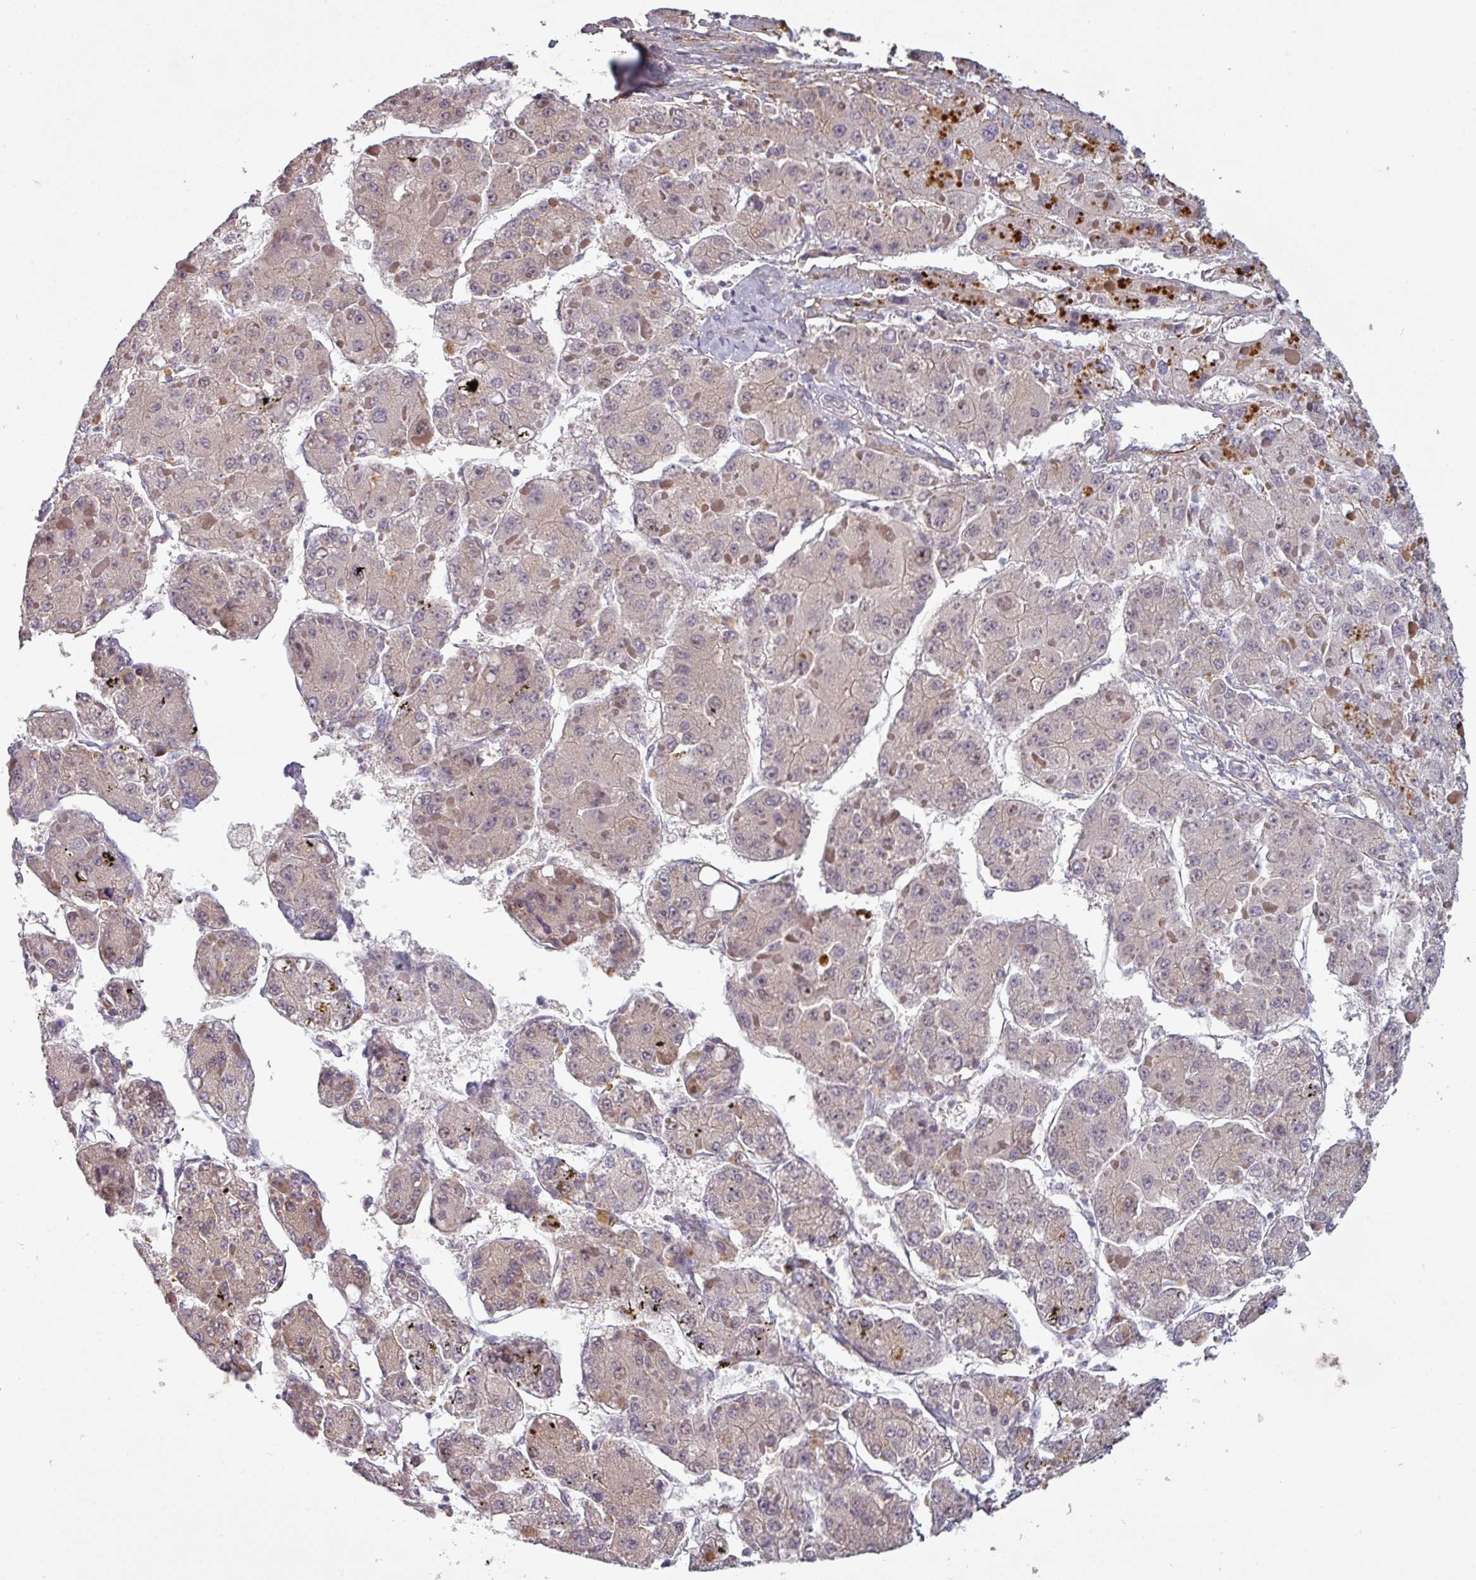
{"staining": {"intensity": "weak", "quantity": ">75%", "location": "cytoplasmic/membranous"}, "tissue": "liver cancer", "cell_type": "Tumor cells", "image_type": "cancer", "snomed": [{"axis": "morphology", "description": "Carcinoma, Hepatocellular, NOS"}, {"axis": "topography", "description": "Liver"}], "caption": "Liver cancer (hepatocellular carcinoma) tissue exhibits weak cytoplasmic/membranous expression in about >75% of tumor cells, visualized by immunohistochemistry.", "gene": "C2orf16", "patient": {"sex": "female", "age": 73}}